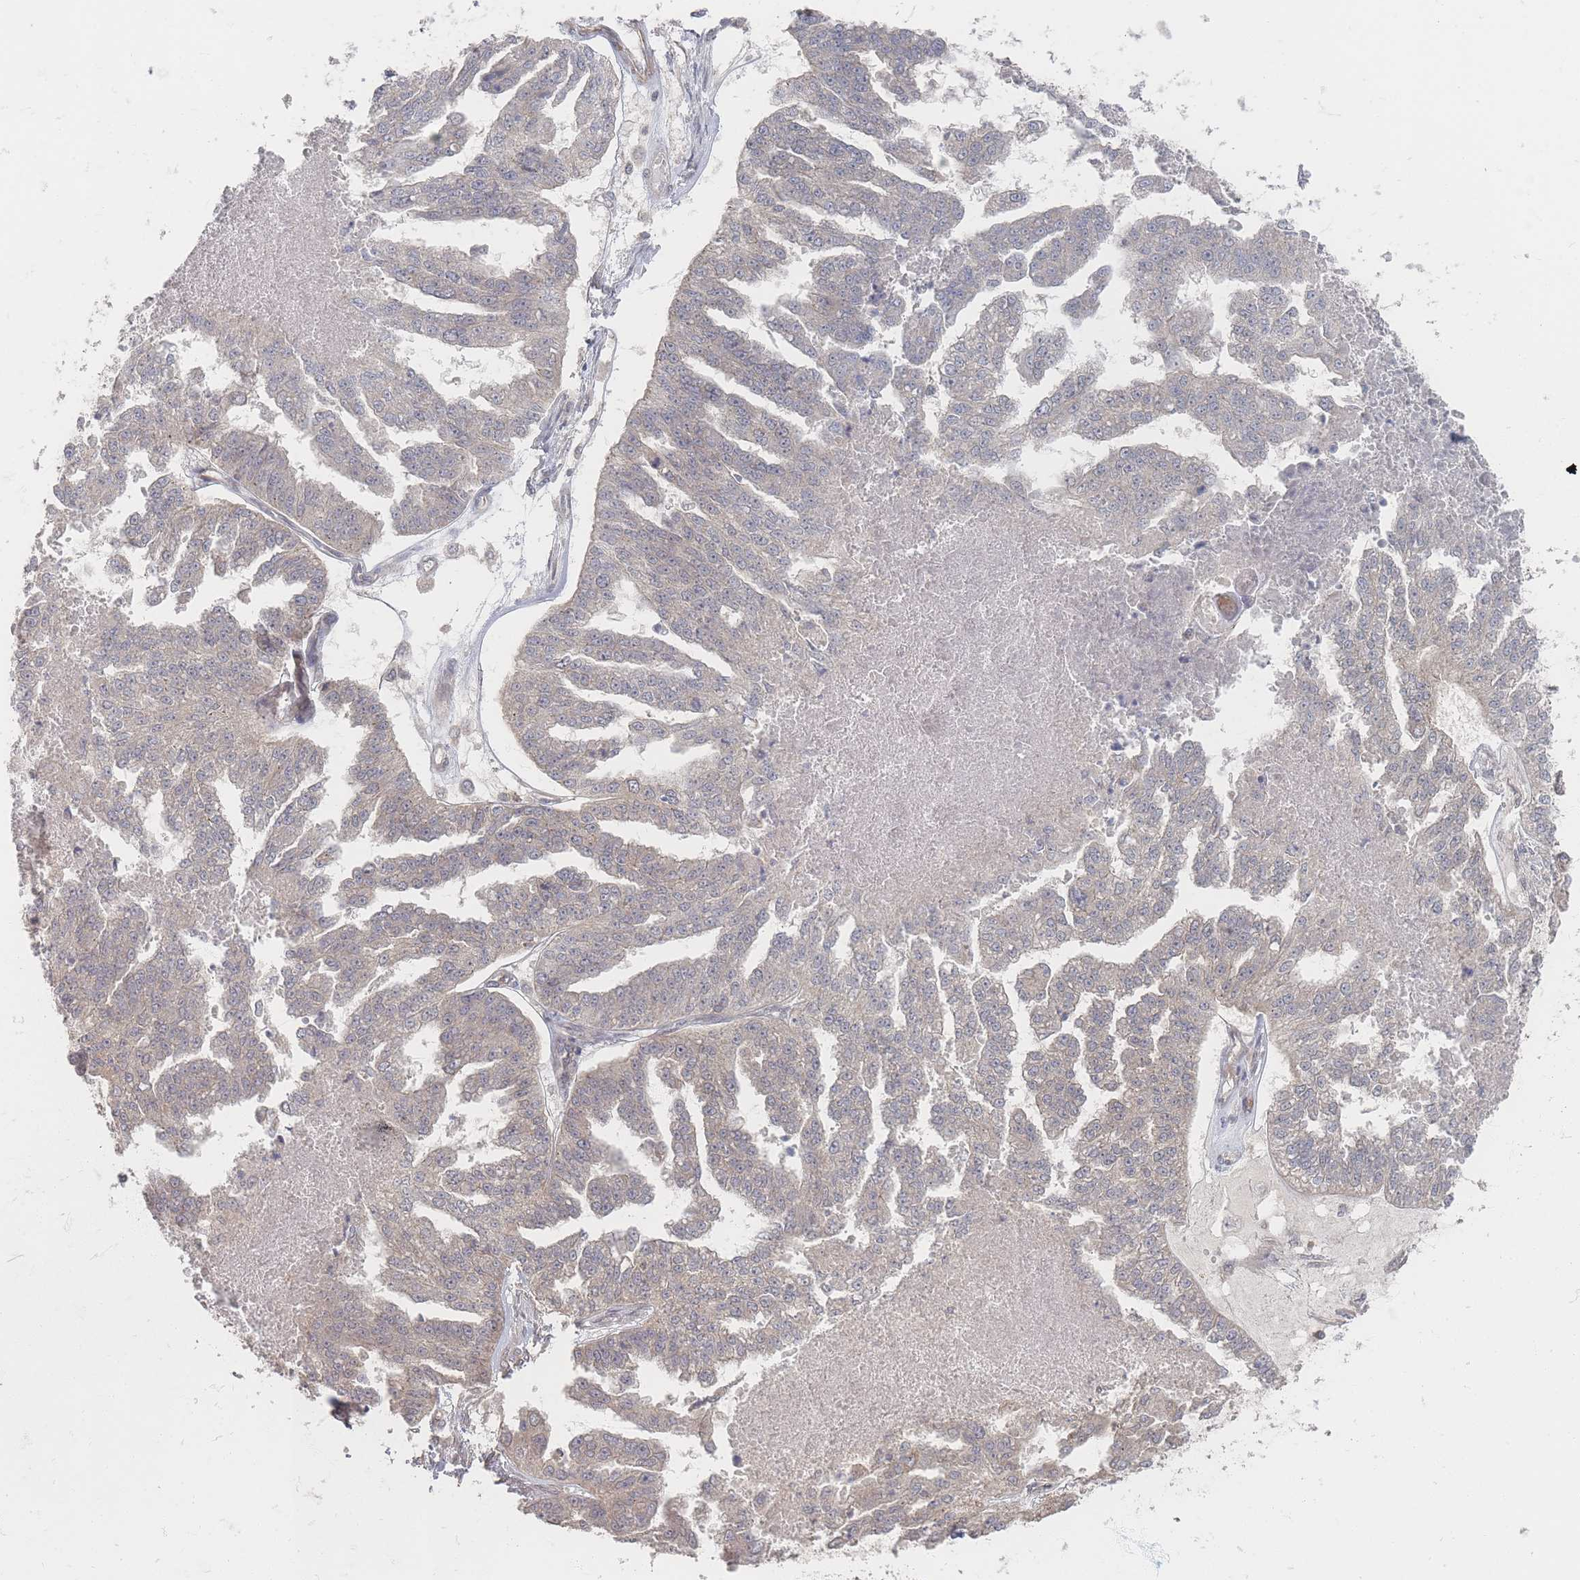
{"staining": {"intensity": "weak", "quantity": "25%-75%", "location": "cytoplasmic/membranous"}, "tissue": "ovarian cancer", "cell_type": "Tumor cells", "image_type": "cancer", "snomed": [{"axis": "morphology", "description": "Cystadenocarcinoma, serous, NOS"}, {"axis": "topography", "description": "Ovary"}], "caption": "Immunohistochemical staining of ovarian cancer shows weak cytoplasmic/membranous protein staining in approximately 25%-75% of tumor cells.", "gene": "GLE1", "patient": {"sex": "female", "age": 58}}